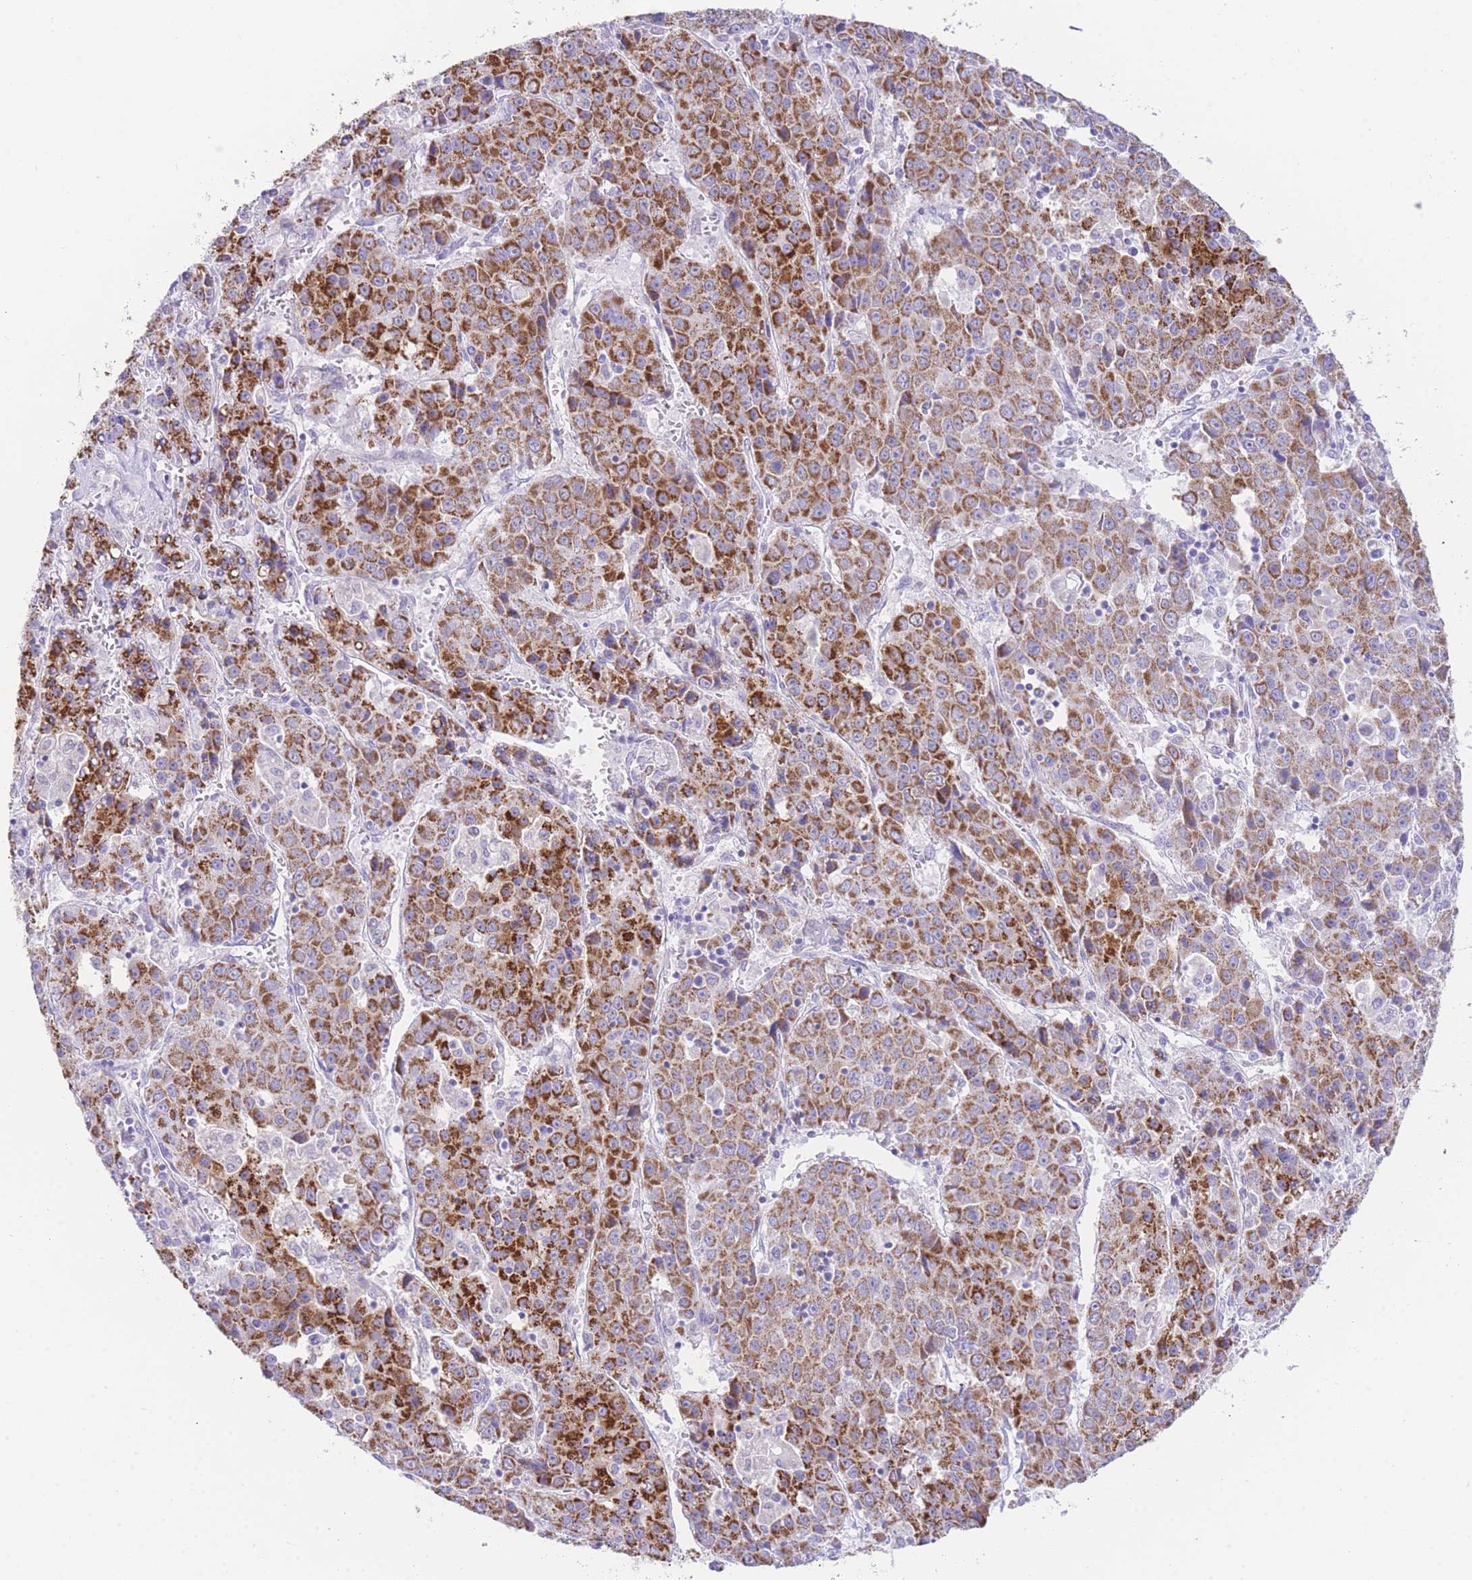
{"staining": {"intensity": "strong", "quantity": ">75%", "location": "cytoplasmic/membranous"}, "tissue": "liver cancer", "cell_type": "Tumor cells", "image_type": "cancer", "snomed": [{"axis": "morphology", "description": "Carcinoma, Hepatocellular, NOS"}, {"axis": "topography", "description": "Liver"}], "caption": "Human liver cancer (hepatocellular carcinoma) stained with a protein marker shows strong staining in tumor cells.", "gene": "ACSM4", "patient": {"sex": "female", "age": 53}}